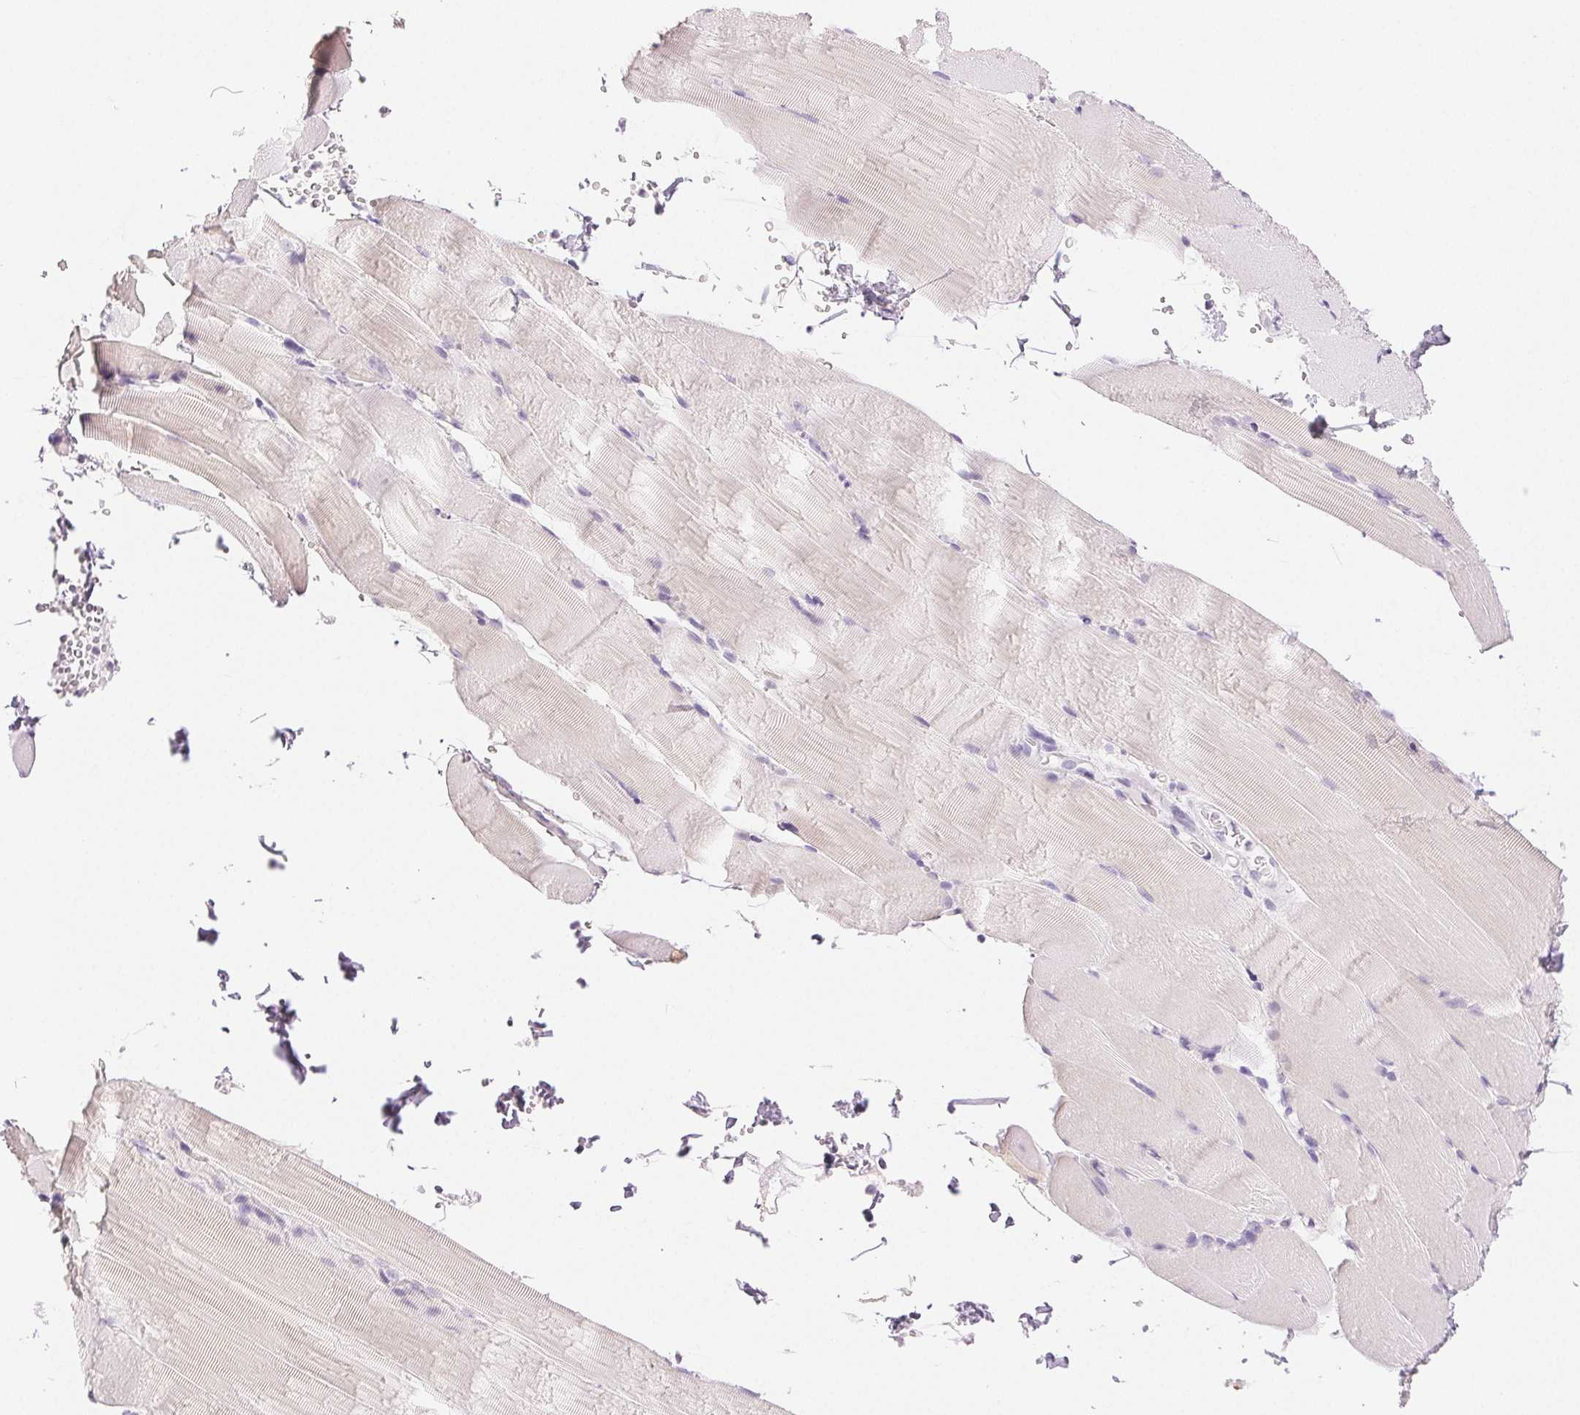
{"staining": {"intensity": "negative", "quantity": "none", "location": "none"}, "tissue": "skeletal muscle", "cell_type": "Myocytes", "image_type": "normal", "snomed": [{"axis": "morphology", "description": "Normal tissue, NOS"}, {"axis": "topography", "description": "Skeletal muscle"}], "caption": "This is an IHC image of normal human skeletal muscle. There is no expression in myocytes.", "gene": "SLC5A2", "patient": {"sex": "female", "age": 37}}